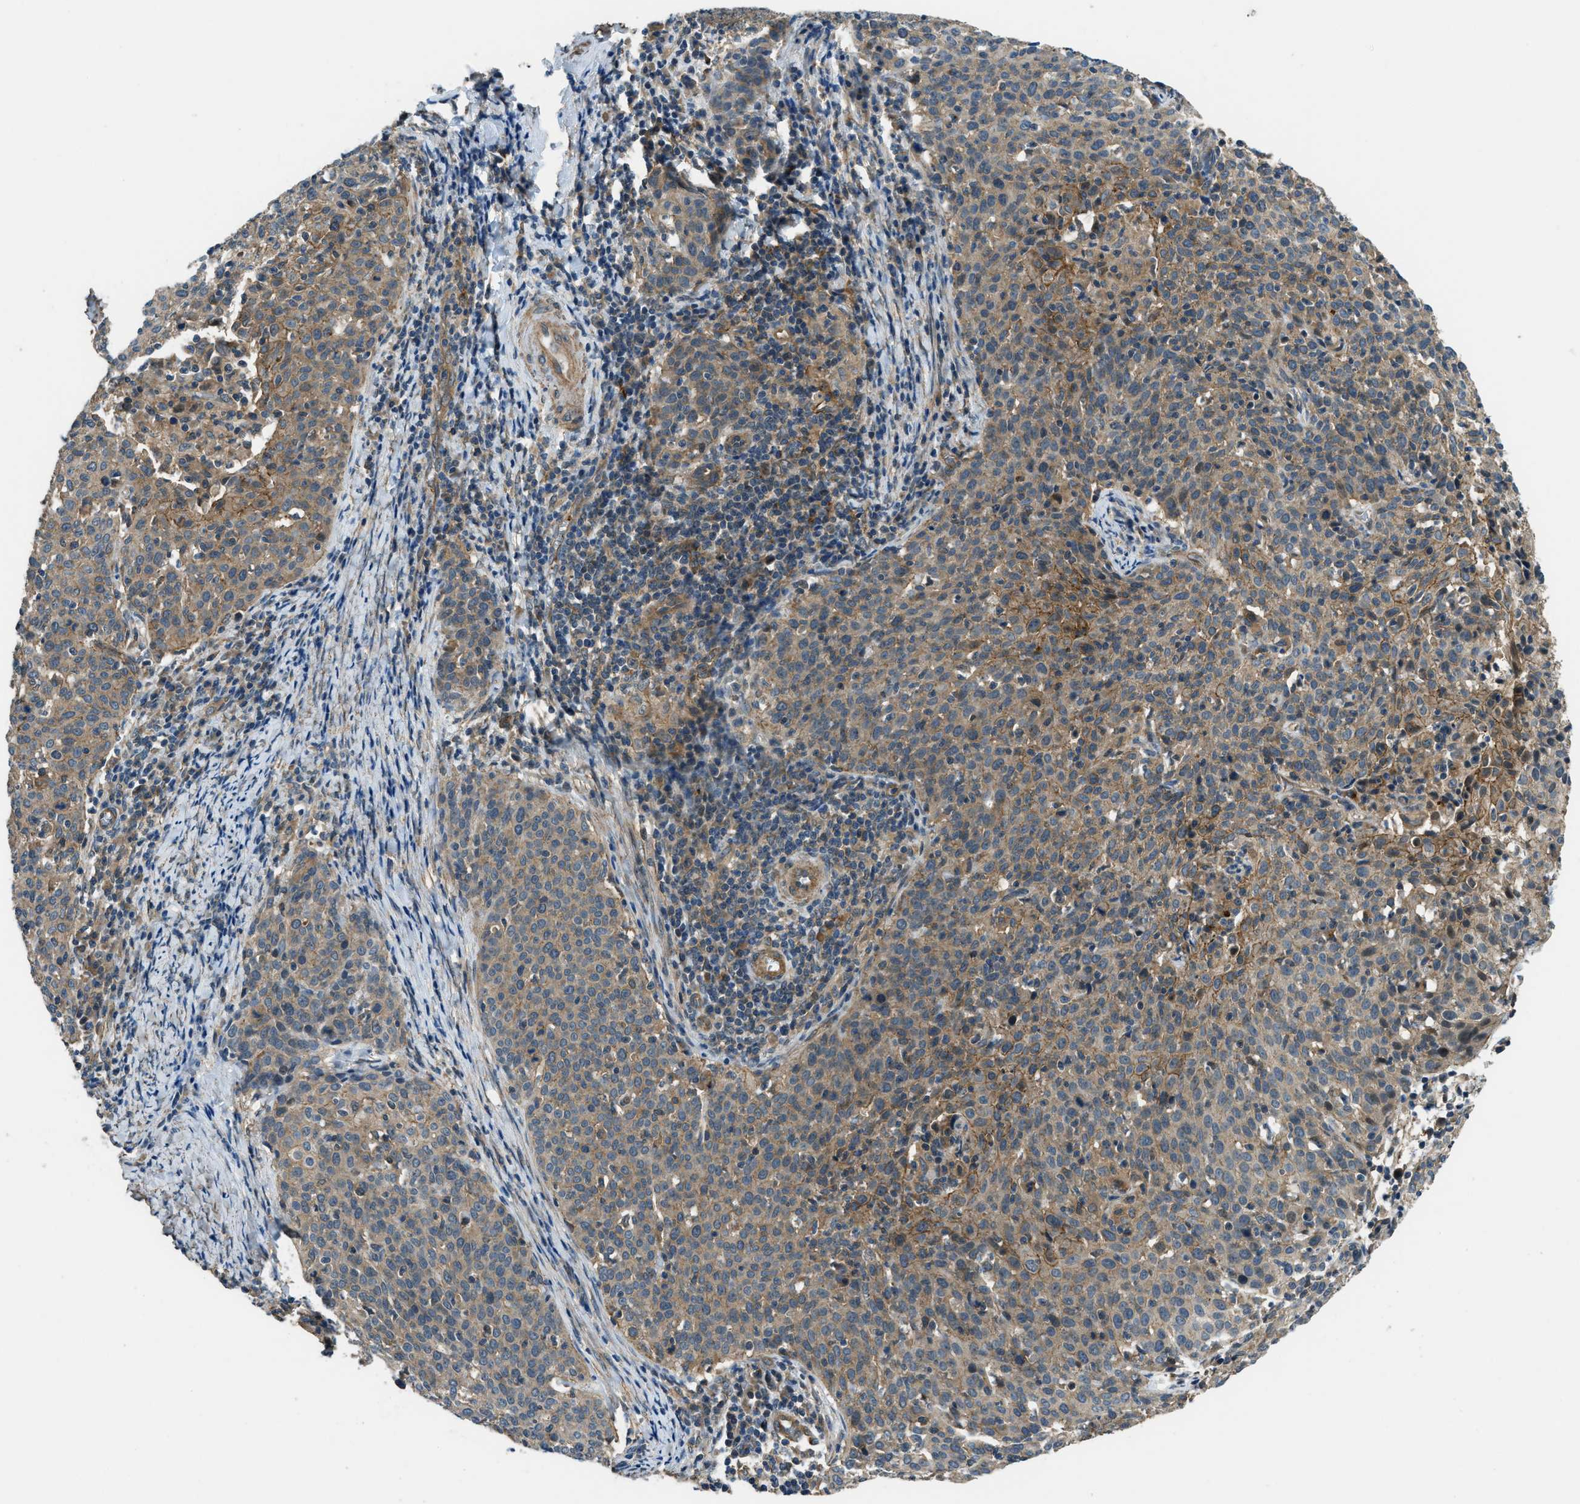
{"staining": {"intensity": "moderate", "quantity": "25%-75%", "location": "cytoplasmic/membranous"}, "tissue": "cervical cancer", "cell_type": "Tumor cells", "image_type": "cancer", "snomed": [{"axis": "morphology", "description": "Squamous cell carcinoma, NOS"}, {"axis": "topography", "description": "Cervix"}], "caption": "Immunohistochemical staining of human cervical squamous cell carcinoma reveals medium levels of moderate cytoplasmic/membranous expression in approximately 25%-75% of tumor cells.", "gene": "CGN", "patient": {"sex": "female", "age": 38}}